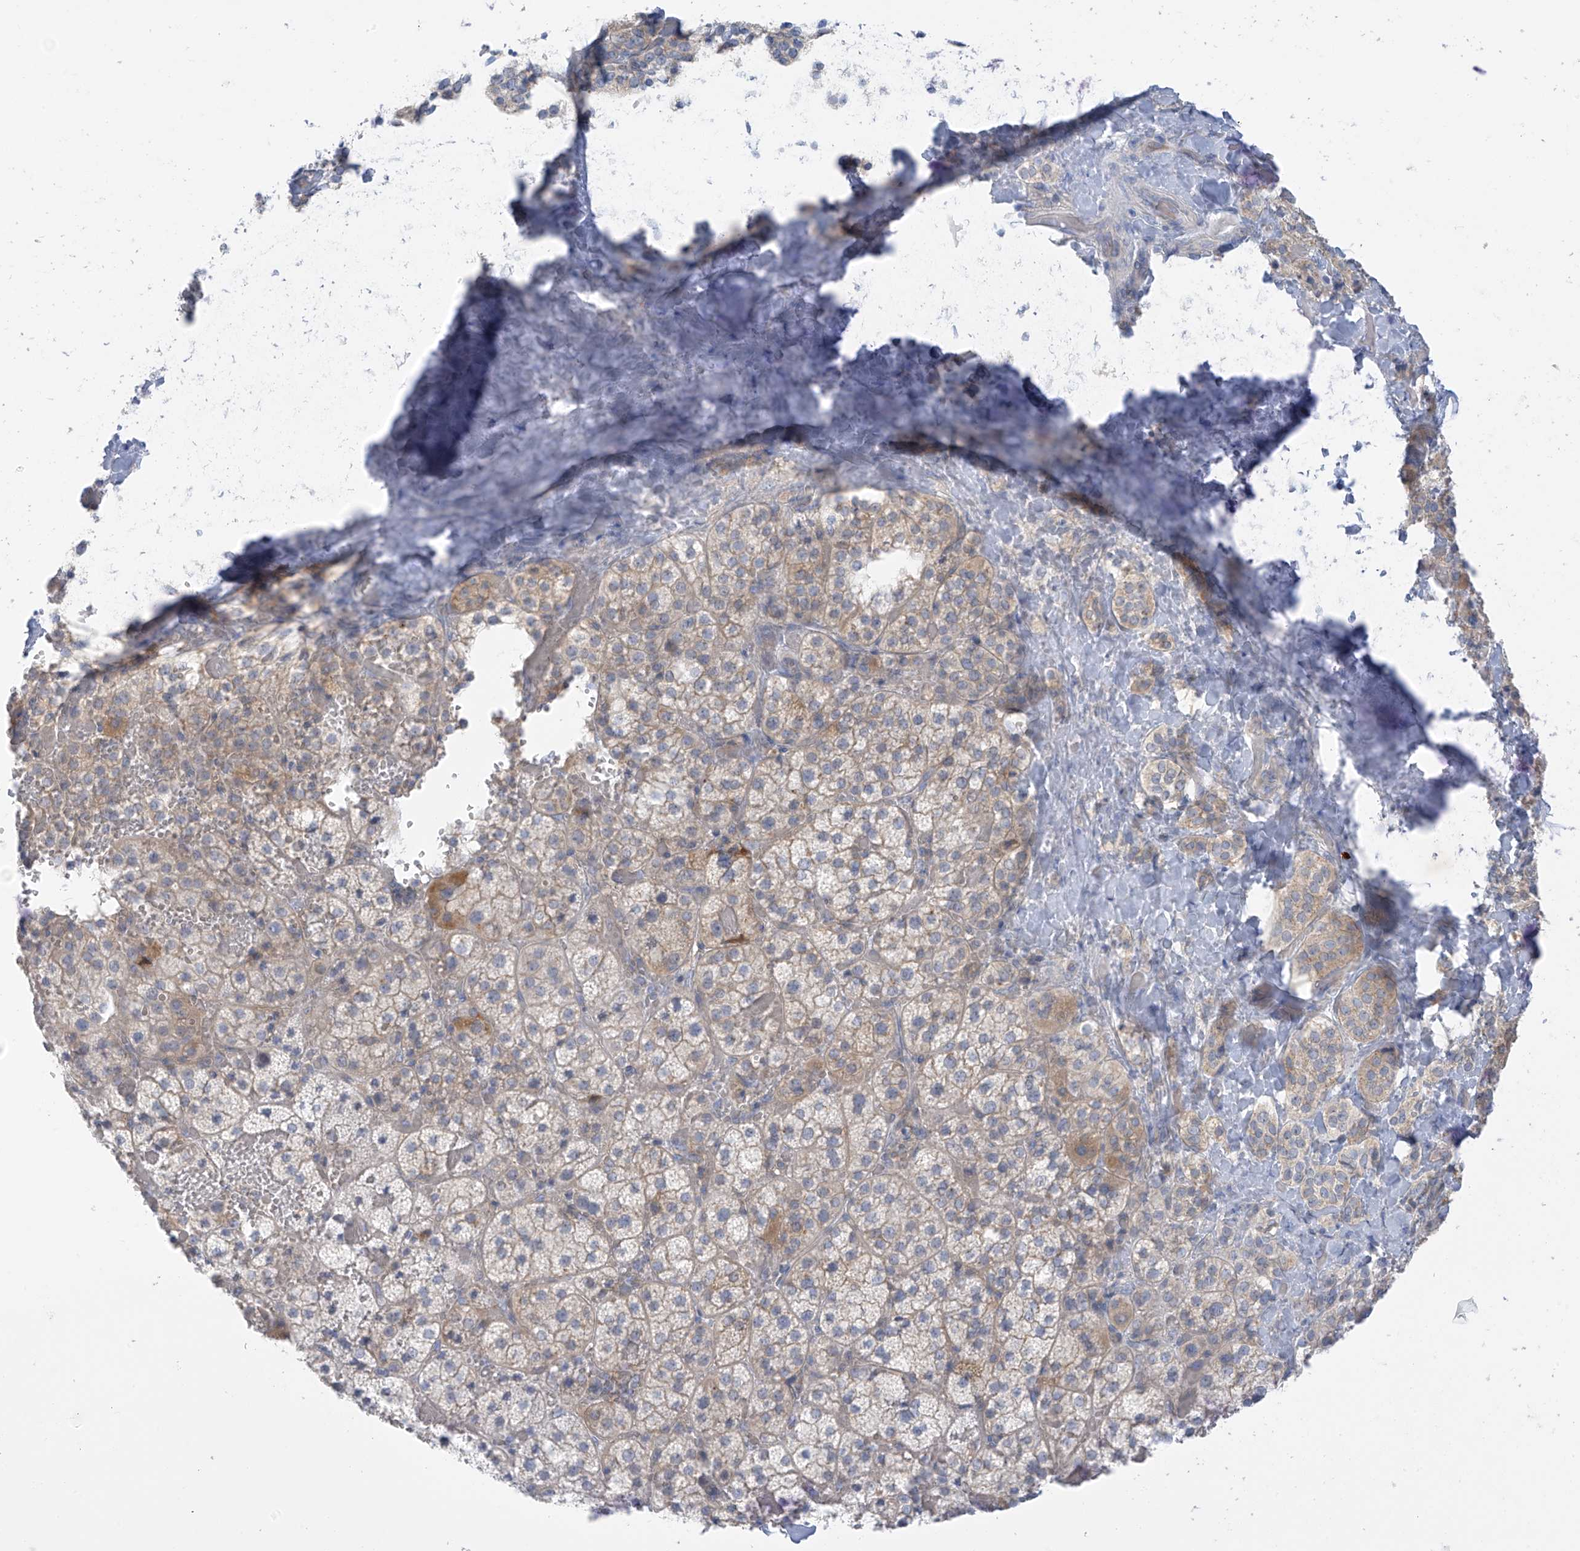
{"staining": {"intensity": "moderate", "quantity": "<25%", "location": "cytoplasmic/membranous"}, "tissue": "adrenal gland", "cell_type": "Glandular cells", "image_type": "normal", "snomed": [{"axis": "morphology", "description": "Normal tissue, NOS"}, {"axis": "topography", "description": "Adrenal gland"}], "caption": "Adrenal gland stained with a brown dye exhibits moderate cytoplasmic/membranous positive staining in approximately <25% of glandular cells.", "gene": "SLC6A12", "patient": {"sex": "female", "age": 59}}